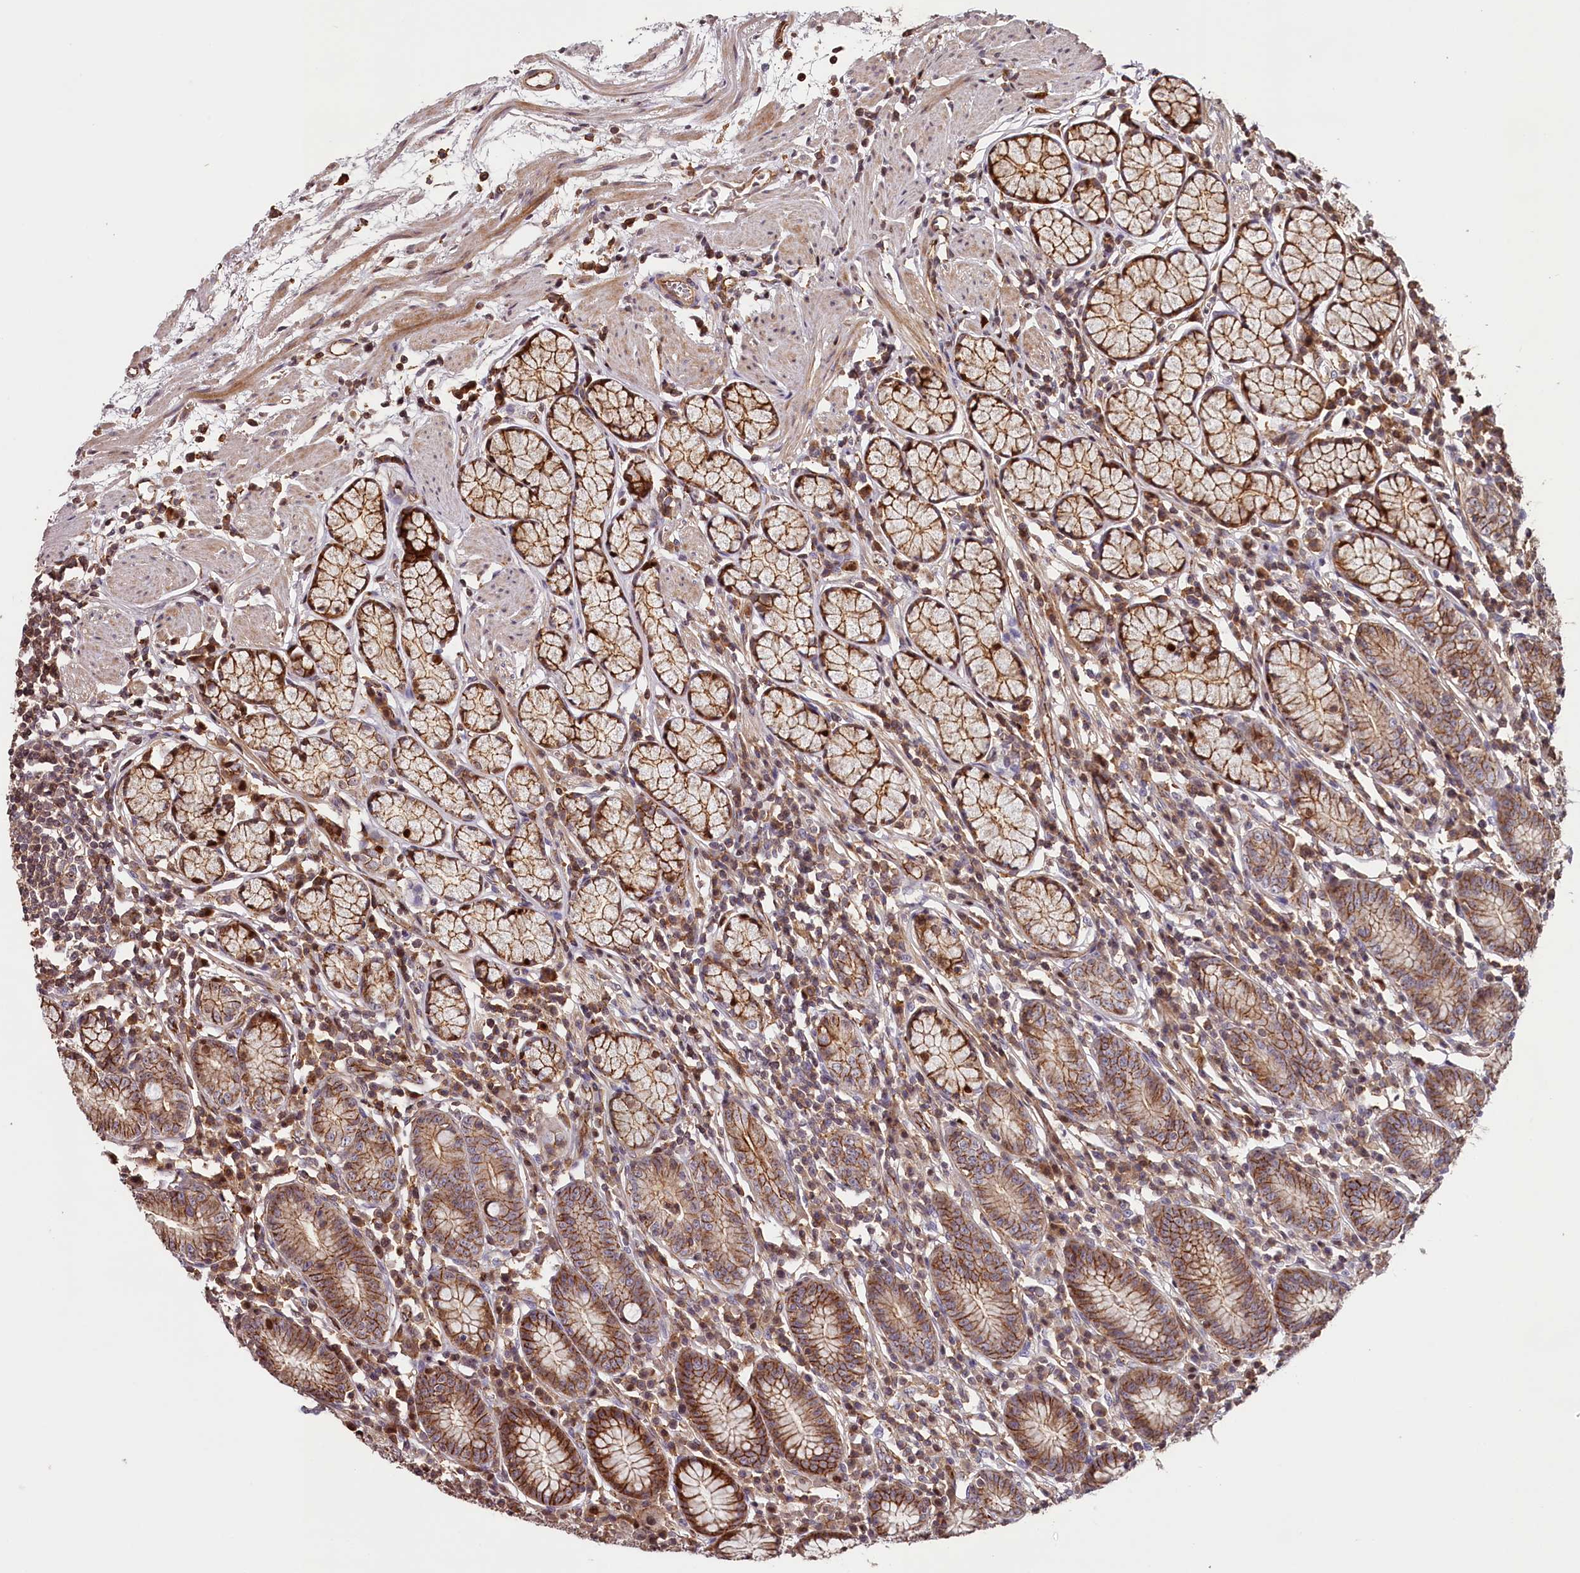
{"staining": {"intensity": "moderate", "quantity": ">75%", "location": "cytoplasmic/membranous"}, "tissue": "stomach", "cell_type": "Glandular cells", "image_type": "normal", "snomed": [{"axis": "morphology", "description": "Normal tissue, NOS"}, {"axis": "topography", "description": "Stomach"}], "caption": "A histopathology image of stomach stained for a protein displays moderate cytoplasmic/membranous brown staining in glandular cells.", "gene": "KIF14", "patient": {"sex": "male", "age": 55}}